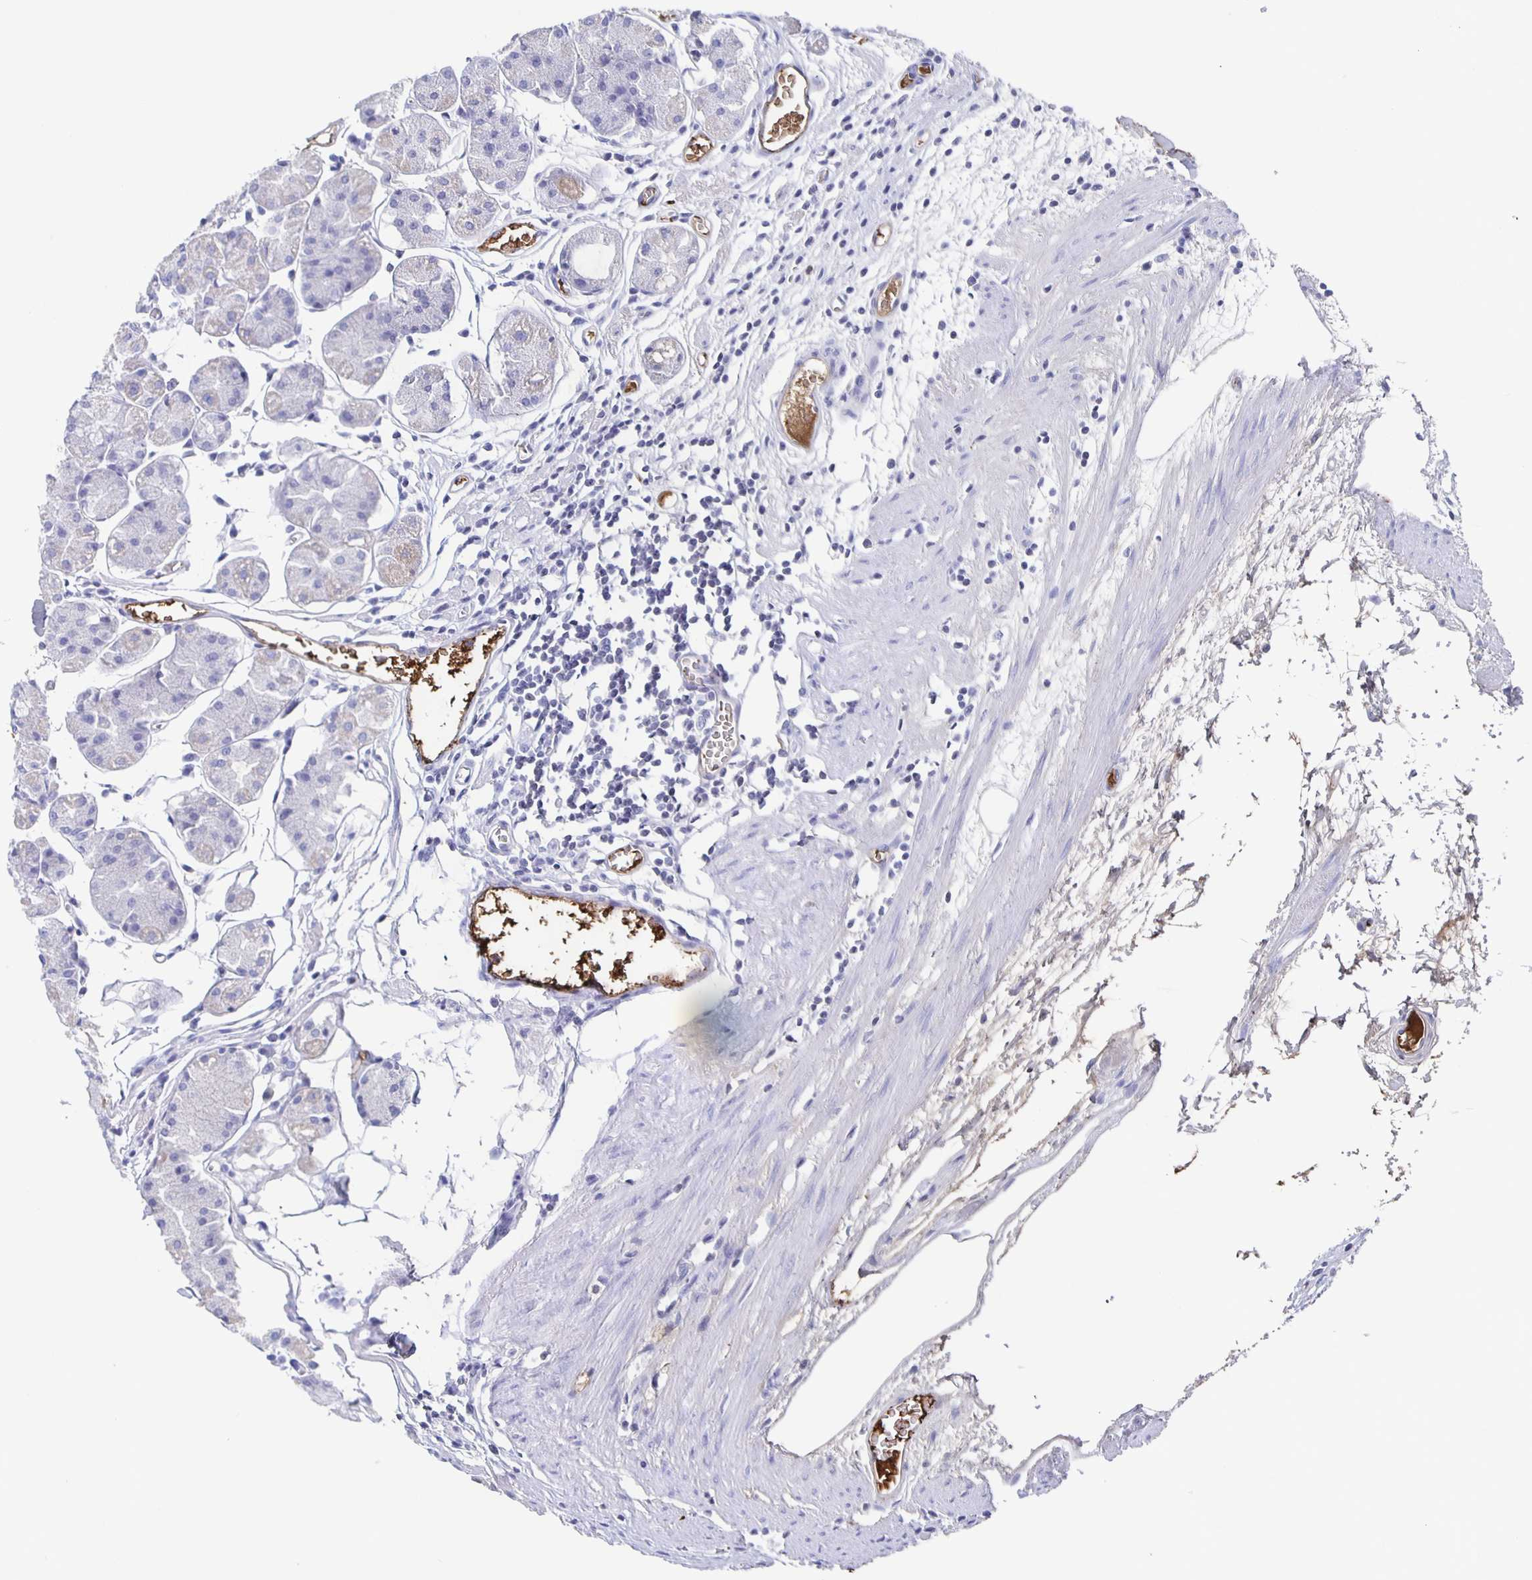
{"staining": {"intensity": "negative", "quantity": "none", "location": "none"}, "tissue": "stomach", "cell_type": "Glandular cells", "image_type": "normal", "snomed": [{"axis": "morphology", "description": "Normal tissue, NOS"}, {"axis": "topography", "description": "Stomach"}], "caption": "The image displays no significant staining in glandular cells of stomach. (Immunohistochemistry (ihc), brightfield microscopy, high magnification).", "gene": "FGA", "patient": {"sex": "male", "age": 55}}